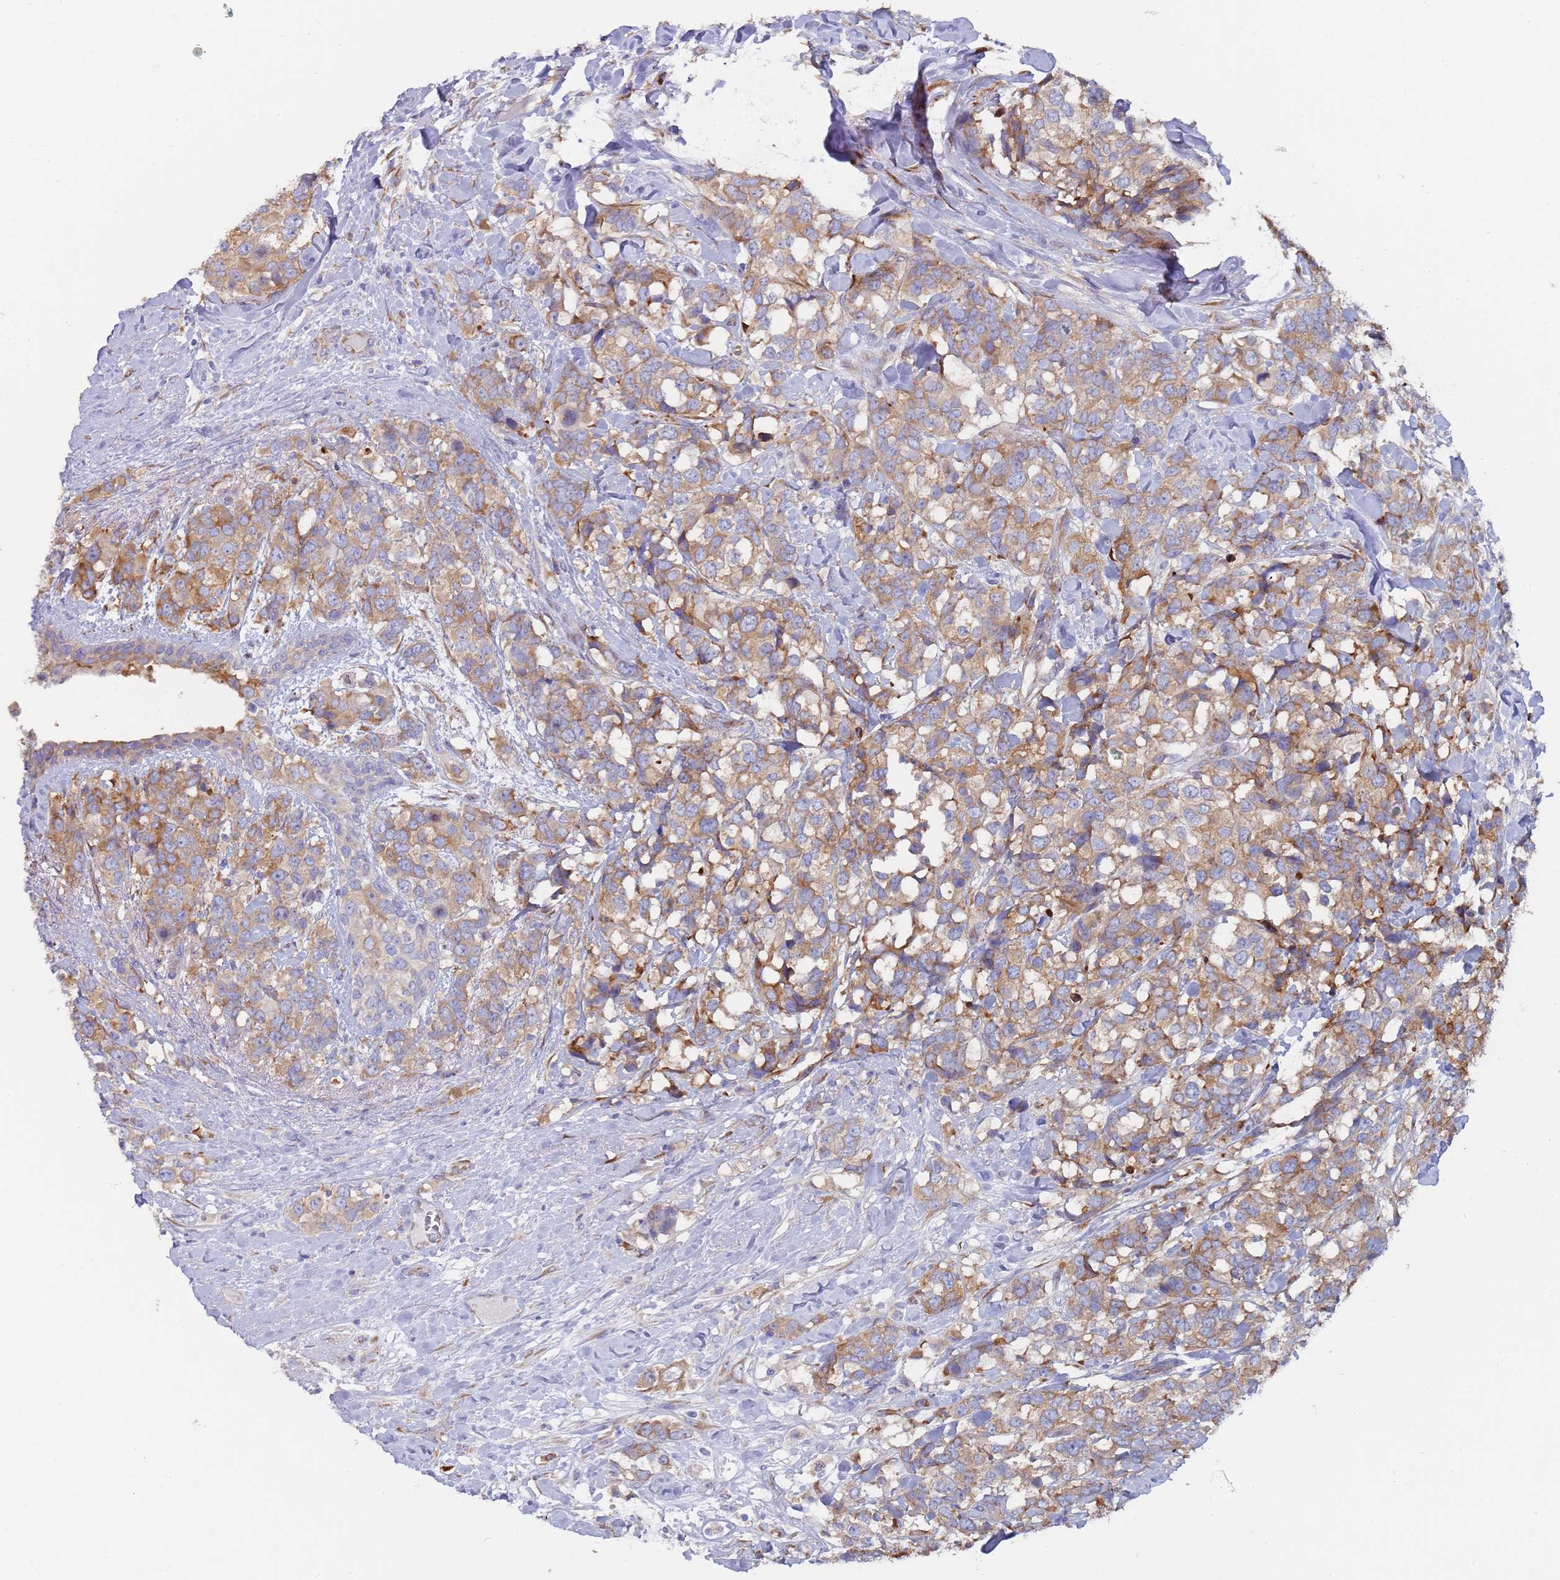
{"staining": {"intensity": "moderate", "quantity": ">75%", "location": "cytoplasmic/membranous"}, "tissue": "breast cancer", "cell_type": "Tumor cells", "image_type": "cancer", "snomed": [{"axis": "morphology", "description": "Lobular carcinoma"}, {"axis": "topography", "description": "Breast"}], "caption": "The micrograph exhibits a brown stain indicating the presence of a protein in the cytoplasmic/membranous of tumor cells in lobular carcinoma (breast).", "gene": "ZNF844", "patient": {"sex": "female", "age": 59}}